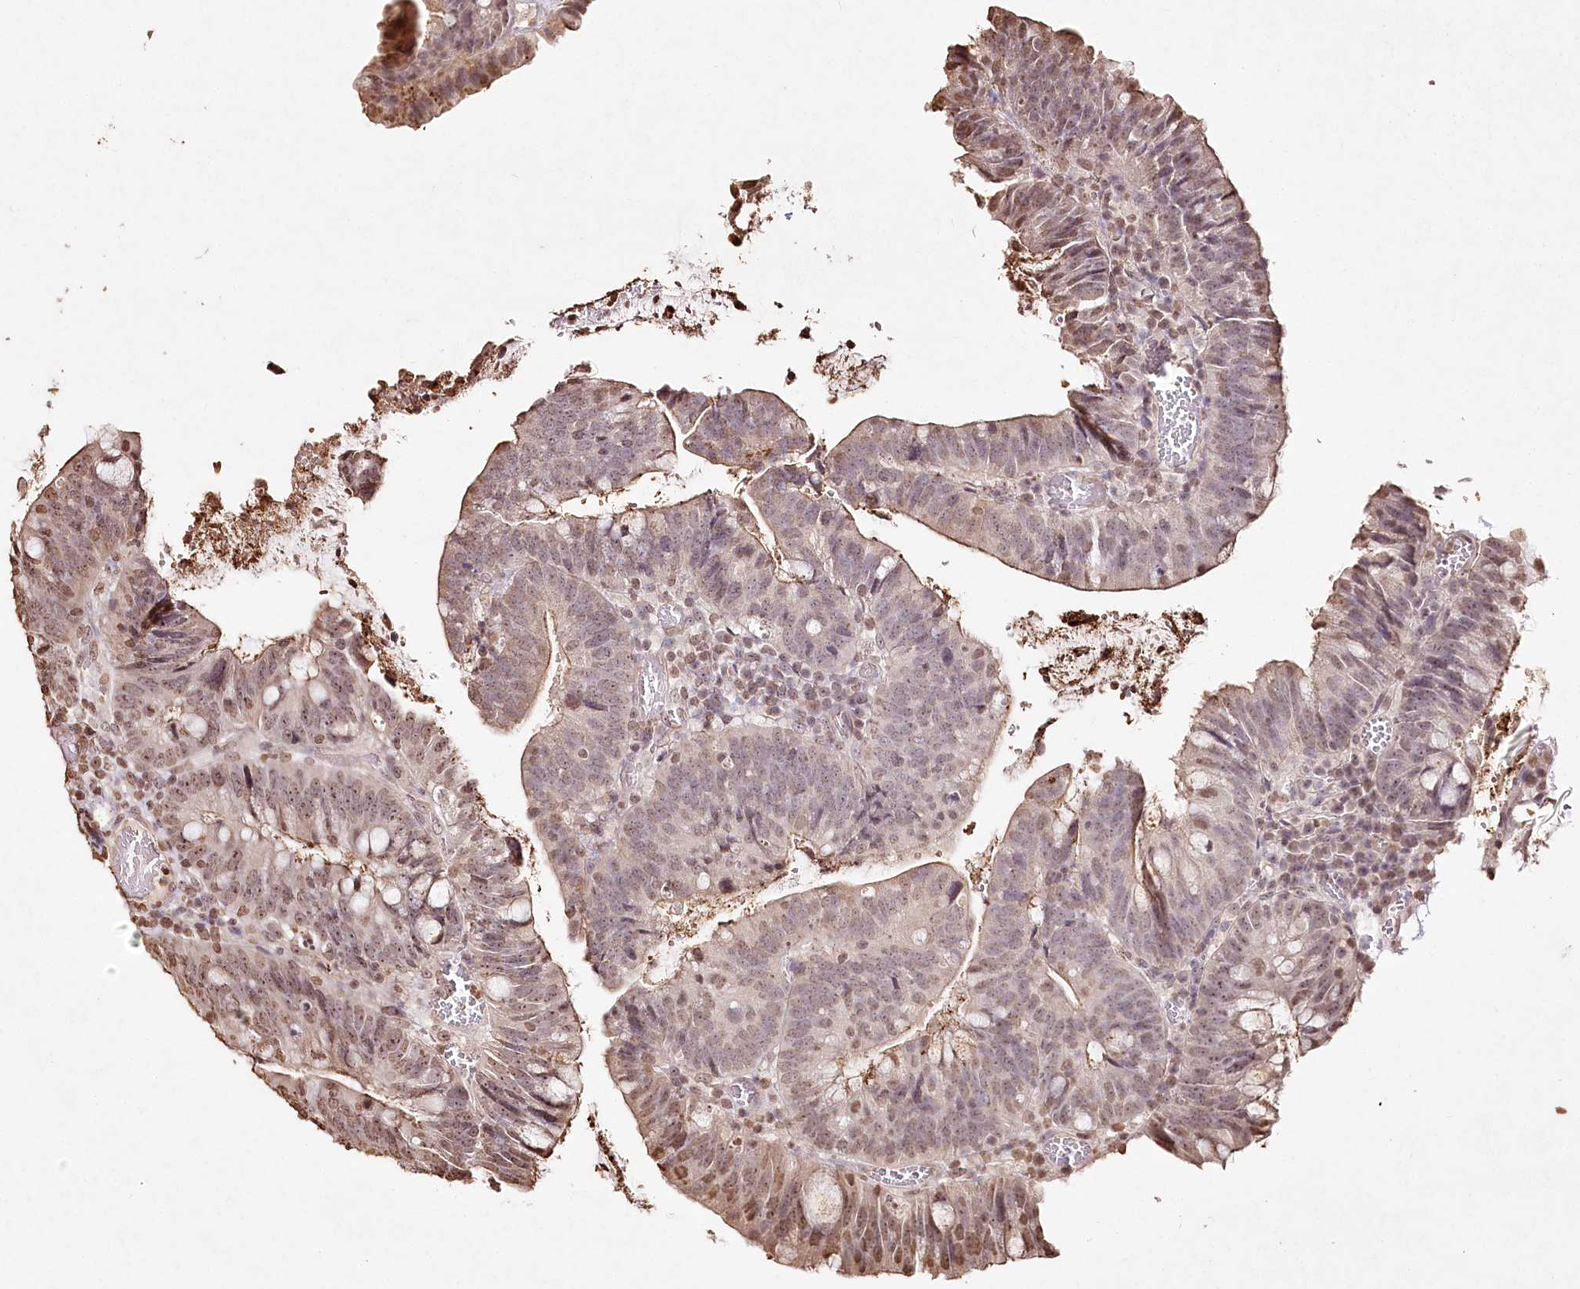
{"staining": {"intensity": "moderate", "quantity": "25%-75%", "location": "cytoplasmic/membranous,nuclear"}, "tissue": "colorectal cancer", "cell_type": "Tumor cells", "image_type": "cancer", "snomed": [{"axis": "morphology", "description": "Adenocarcinoma, NOS"}, {"axis": "topography", "description": "Colon"}], "caption": "Colorectal adenocarcinoma stained for a protein (brown) exhibits moderate cytoplasmic/membranous and nuclear positive staining in approximately 25%-75% of tumor cells.", "gene": "DMXL1", "patient": {"sex": "female", "age": 66}}